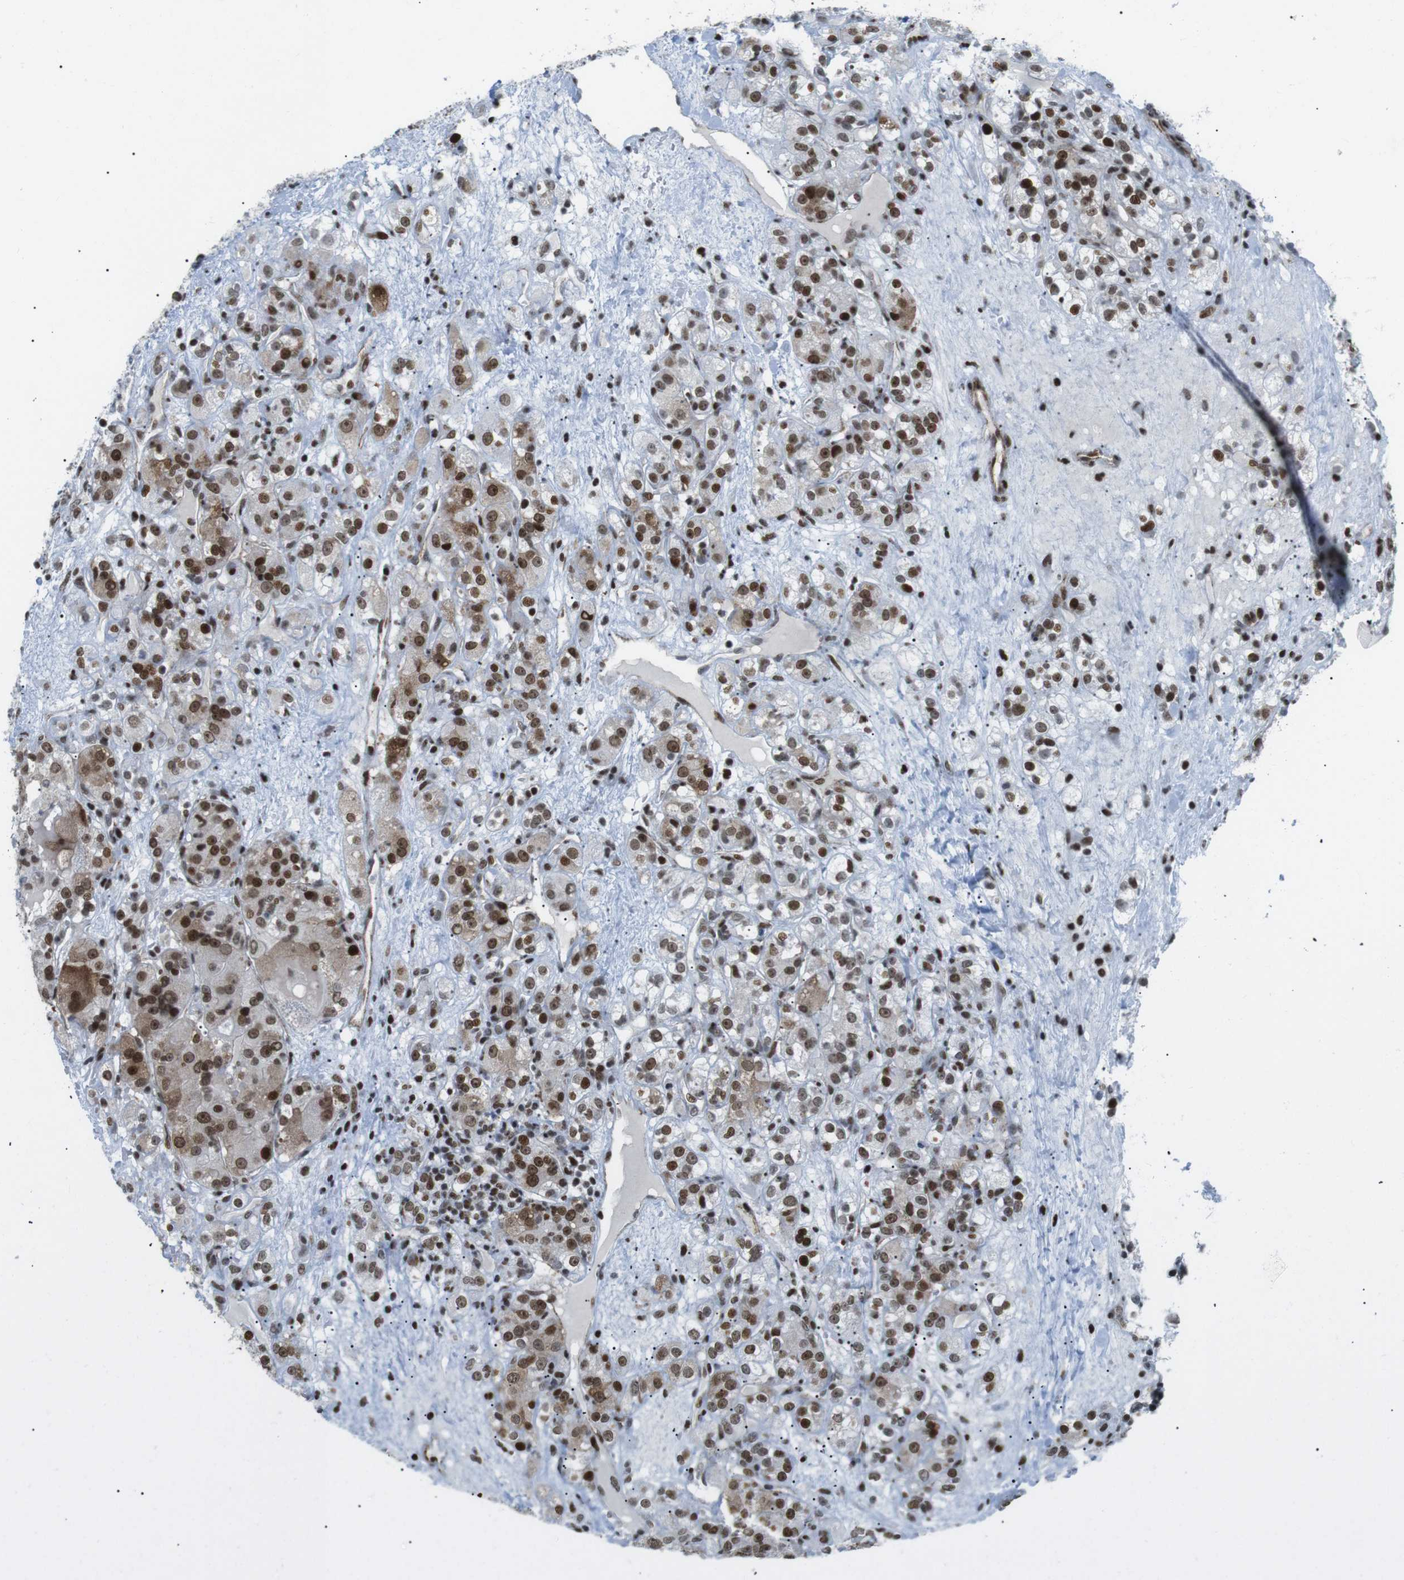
{"staining": {"intensity": "strong", "quantity": ">75%", "location": "cytoplasmic/membranous,nuclear"}, "tissue": "renal cancer", "cell_type": "Tumor cells", "image_type": "cancer", "snomed": [{"axis": "morphology", "description": "Normal tissue, NOS"}, {"axis": "morphology", "description": "Adenocarcinoma, NOS"}, {"axis": "topography", "description": "Kidney"}], "caption": "An image showing strong cytoplasmic/membranous and nuclear expression in about >75% of tumor cells in renal cancer, as visualized by brown immunohistochemical staining.", "gene": "ARID1A", "patient": {"sex": "male", "age": 61}}